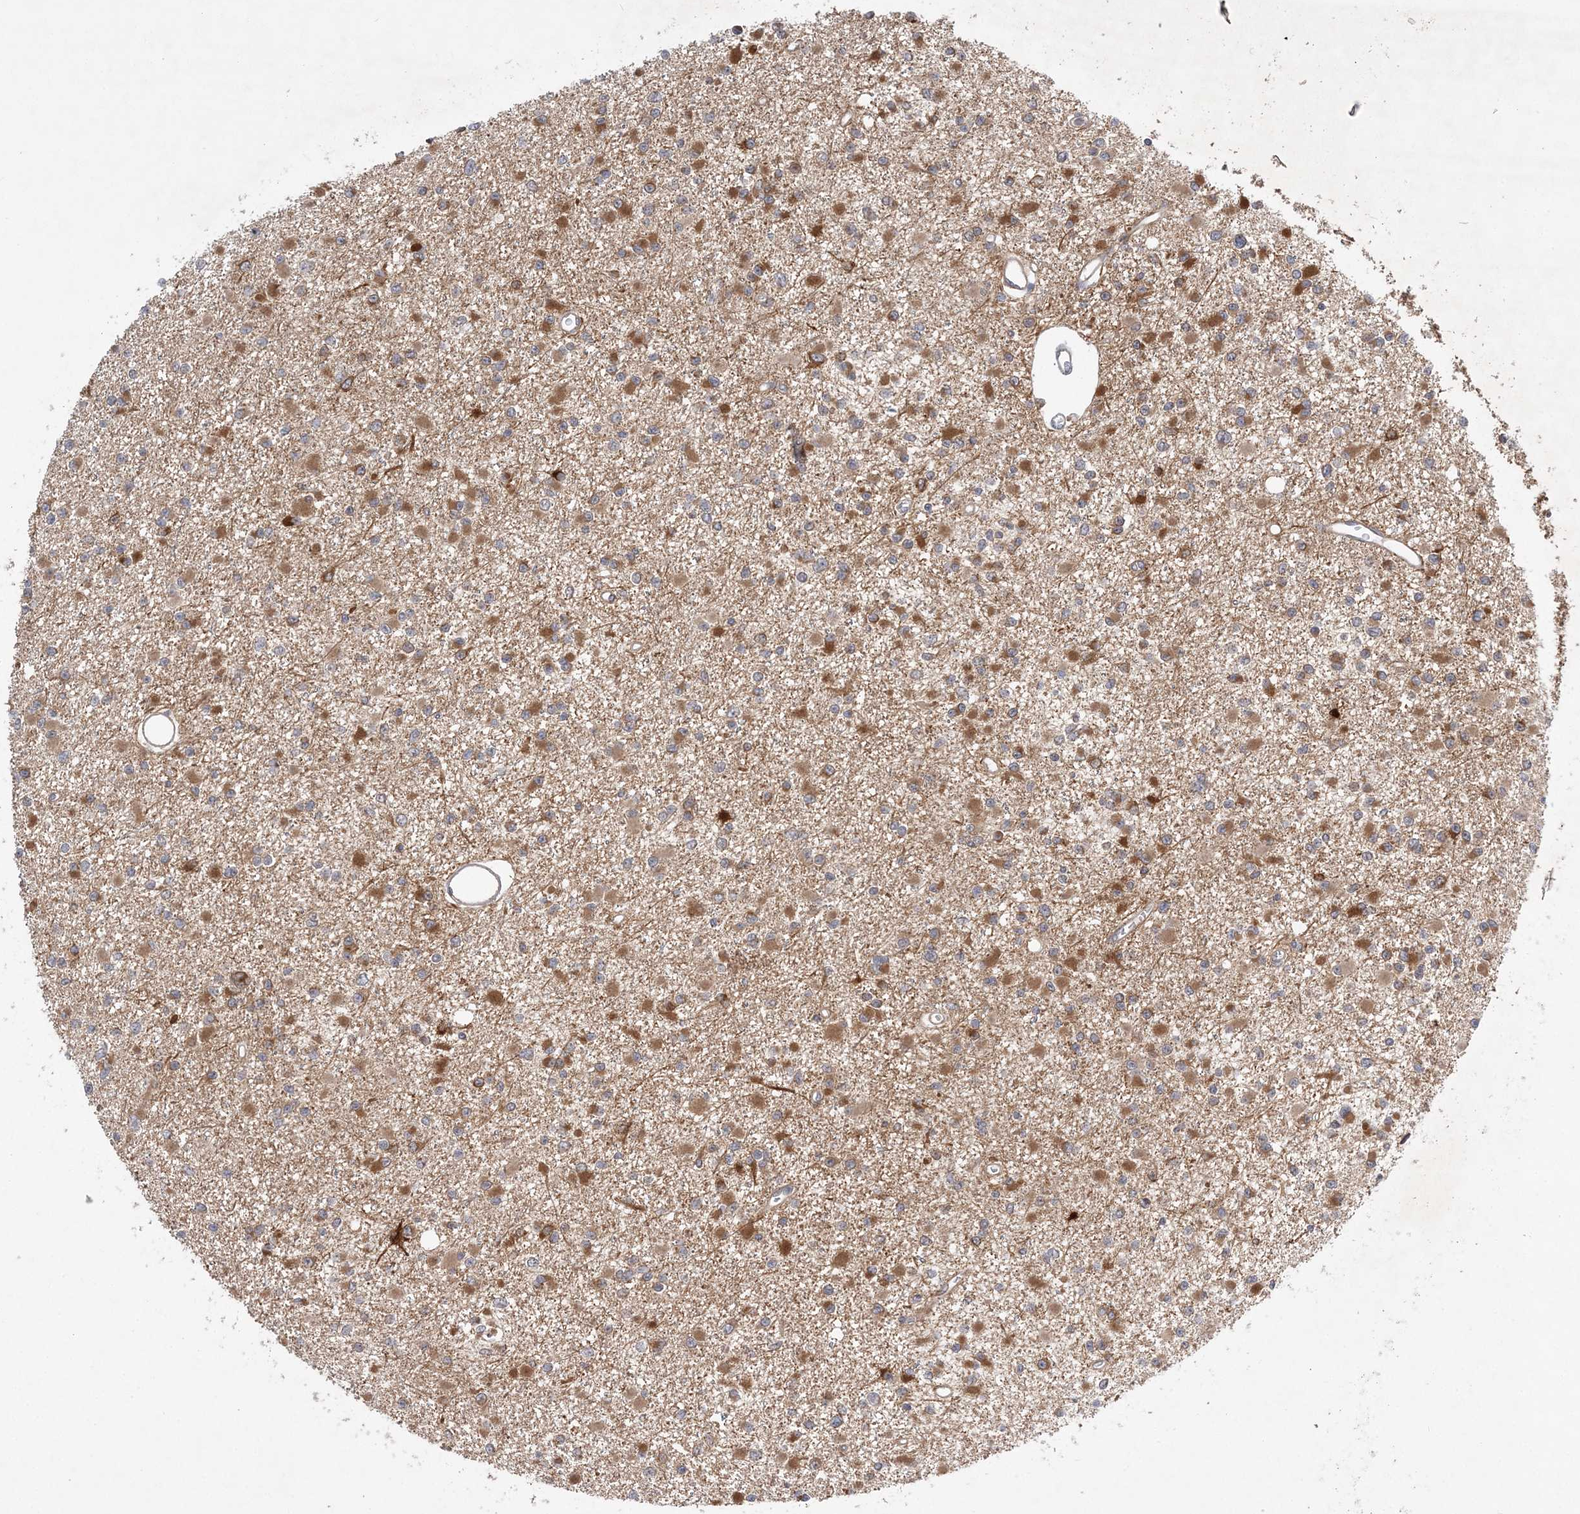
{"staining": {"intensity": "moderate", "quantity": "25%-75%", "location": "cytoplasmic/membranous"}, "tissue": "glioma", "cell_type": "Tumor cells", "image_type": "cancer", "snomed": [{"axis": "morphology", "description": "Glioma, malignant, Low grade"}, {"axis": "topography", "description": "Brain"}], "caption": "There is medium levels of moderate cytoplasmic/membranous staining in tumor cells of glioma, as demonstrated by immunohistochemical staining (brown color).", "gene": "MMADHC", "patient": {"sex": "female", "age": 22}}